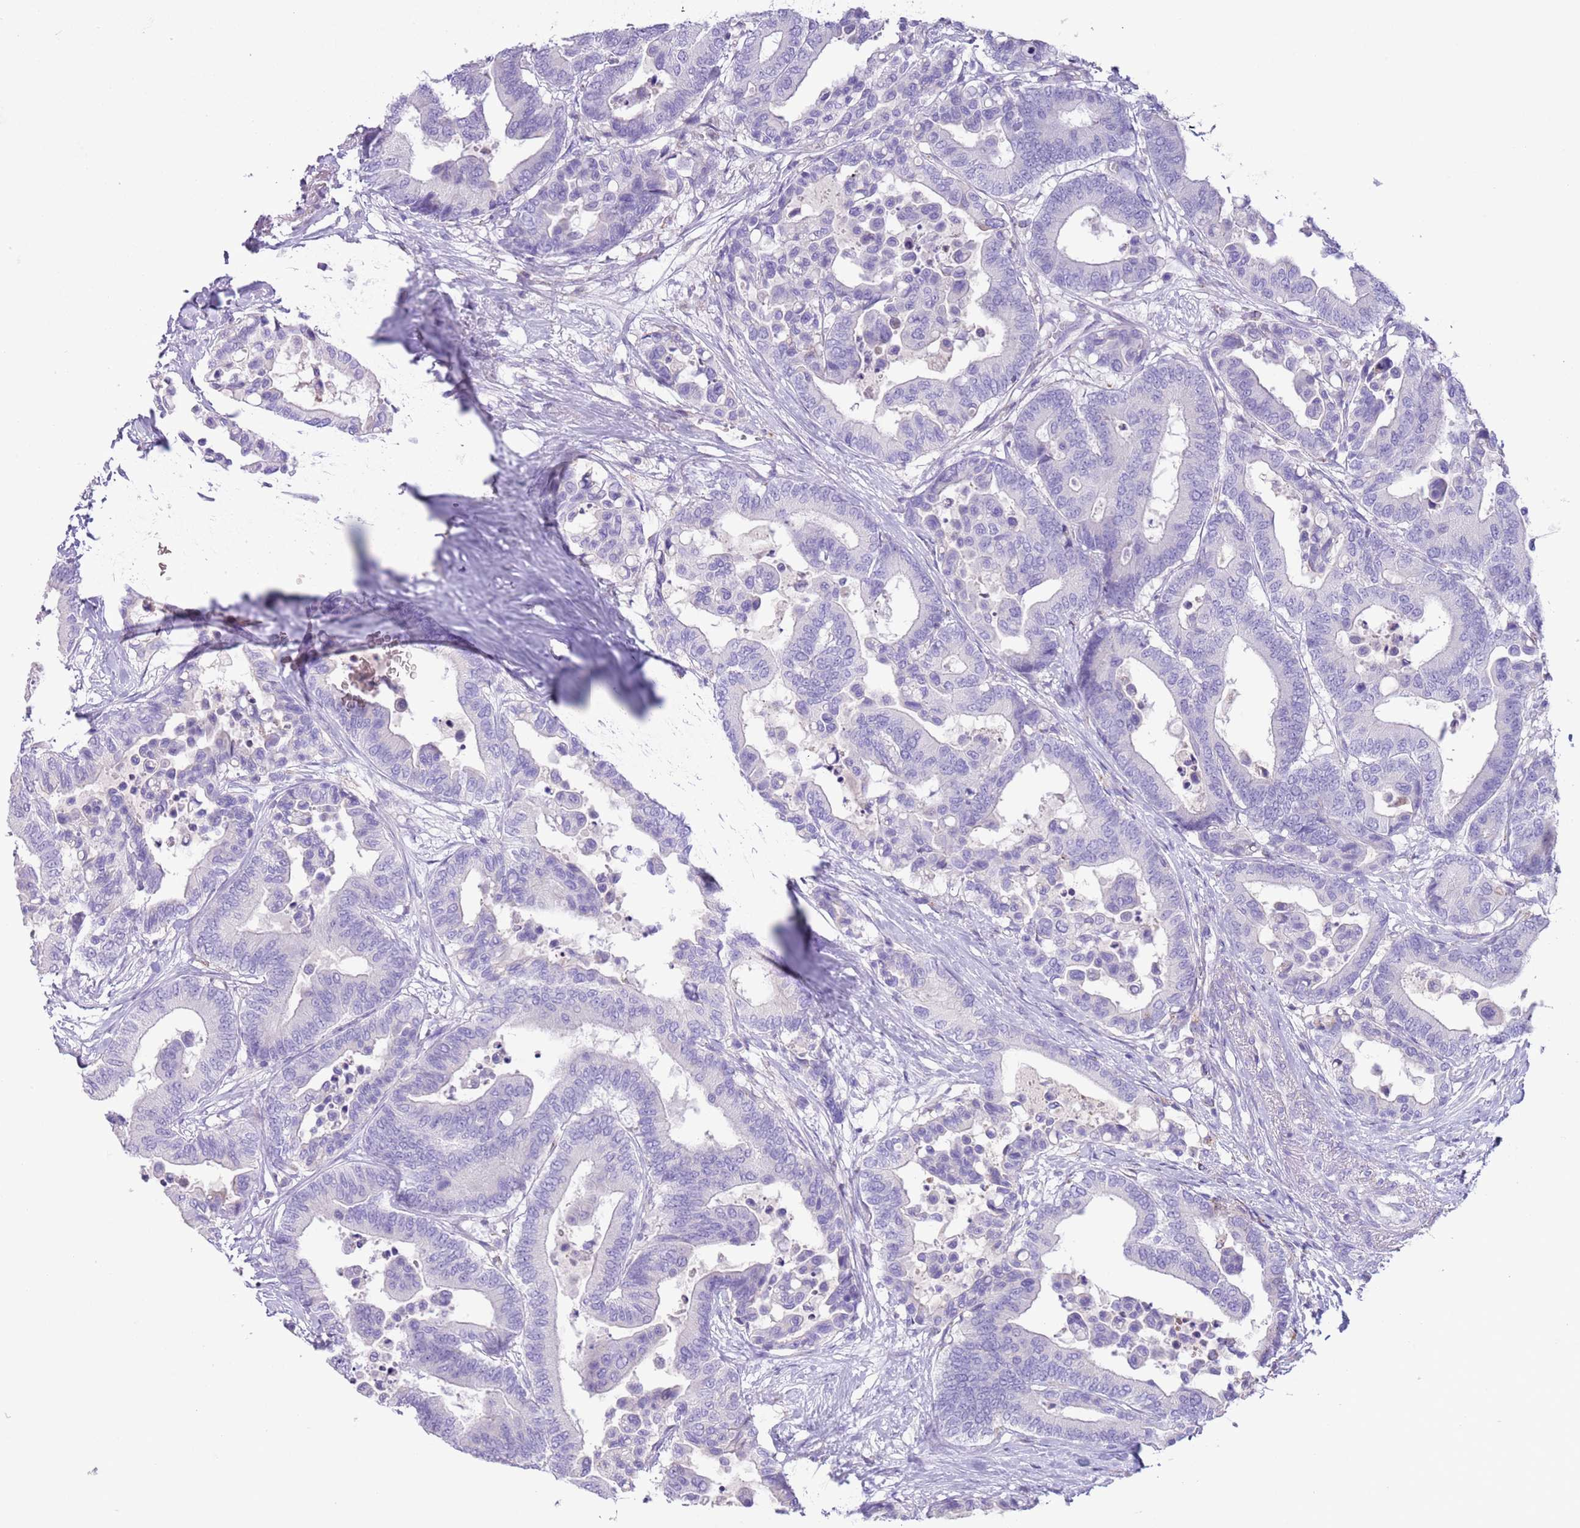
{"staining": {"intensity": "negative", "quantity": "none", "location": "none"}, "tissue": "colorectal cancer", "cell_type": "Tumor cells", "image_type": "cancer", "snomed": [{"axis": "morphology", "description": "Normal tissue, NOS"}, {"axis": "morphology", "description": "Adenocarcinoma, NOS"}, {"axis": "topography", "description": "Colon"}], "caption": "A histopathology image of colorectal cancer stained for a protein shows no brown staining in tumor cells.", "gene": "ZNF697", "patient": {"sex": "male", "age": 82}}